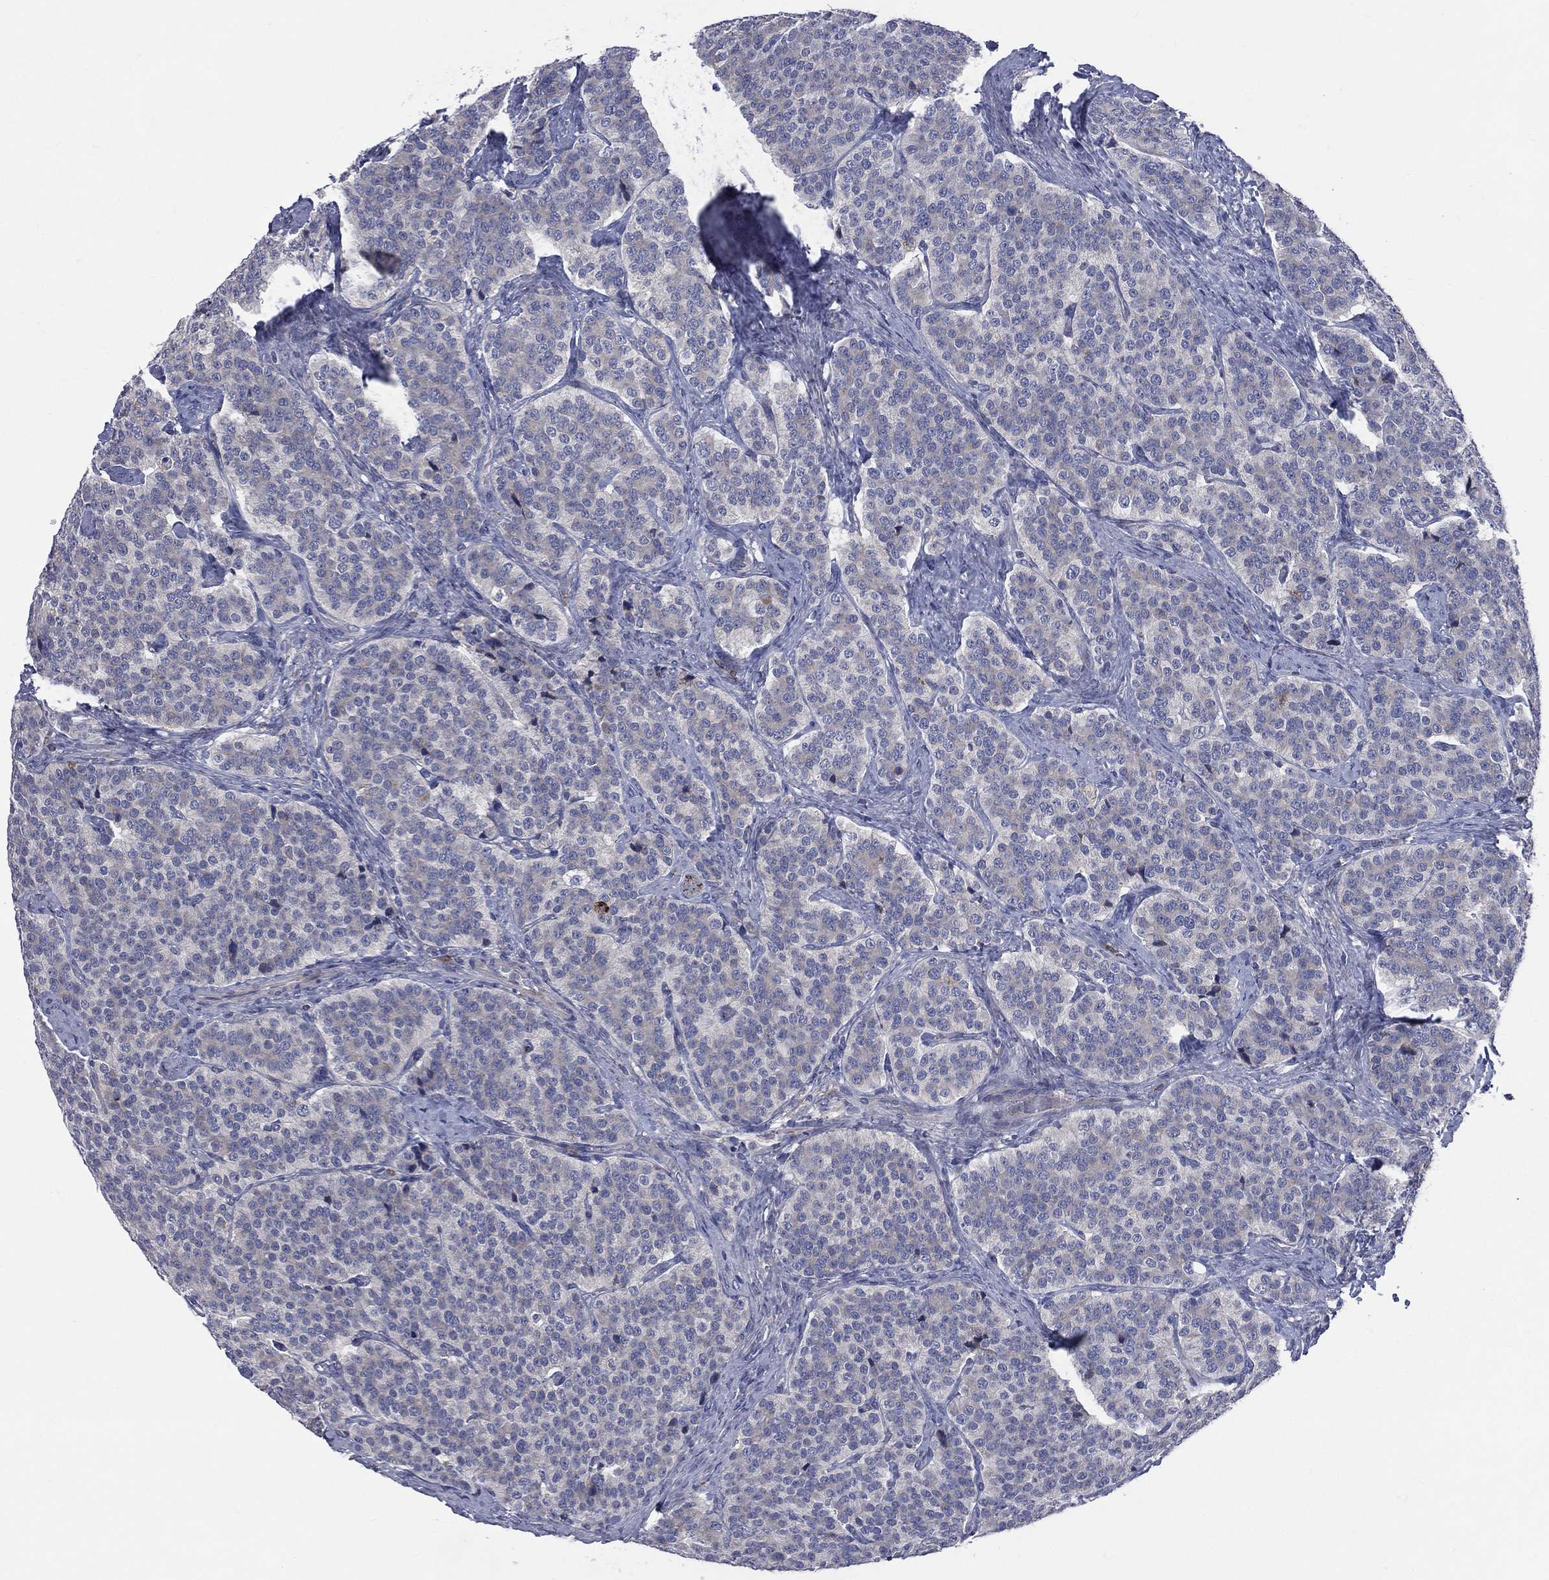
{"staining": {"intensity": "negative", "quantity": "none", "location": "none"}, "tissue": "carcinoid", "cell_type": "Tumor cells", "image_type": "cancer", "snomed": [{"axis": "morphology", "description": "Carcinoid, malignant, NOS"}, {"axis": "topography", "description": "Small intestine"}], "caption": "Carcinoid (malignant) was stained to show a protein in brown. There is no significant positivity in tumor cells.", "gene": "CCDC159", "patient": {"sex": "female", "age": 58}}